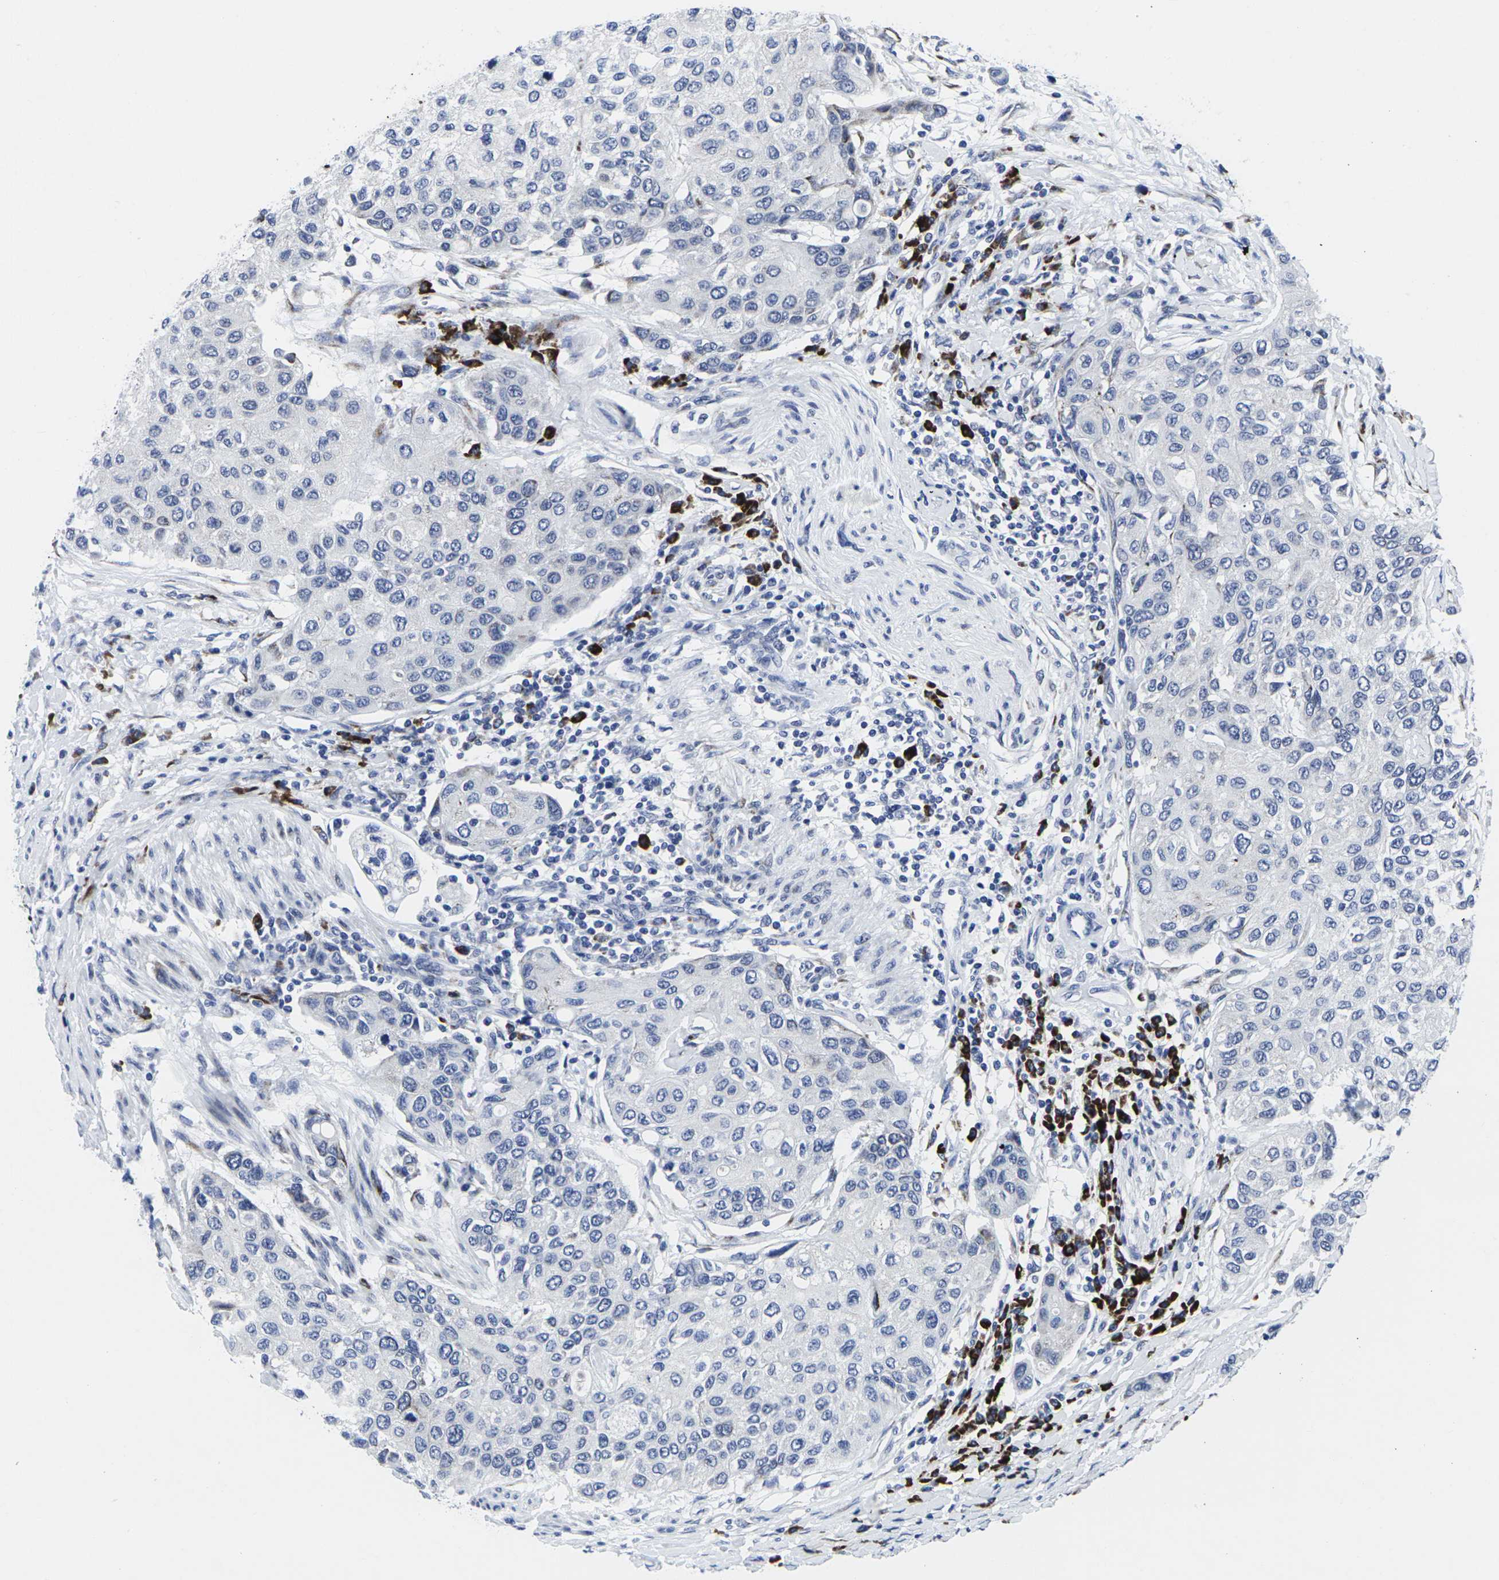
{"staining": {"intensity": "negative", "quantity": "none", "location": "none"}, "tissue": "urothelial cancer", "cell_type": "Tumor cells", "image_type": "cancer", "snomed": [{"axis": "morphology", "description": "Urothelial carcinoma, High grade"}, {"axis": "topography", "description": "Urinary bladder"}], "caption": "The image exhibits no significant positivity in tumor cells of high-grade urothelial carcinoma.", "gene": "RPN1", "patient": {"sex": "female", "age": 56}}